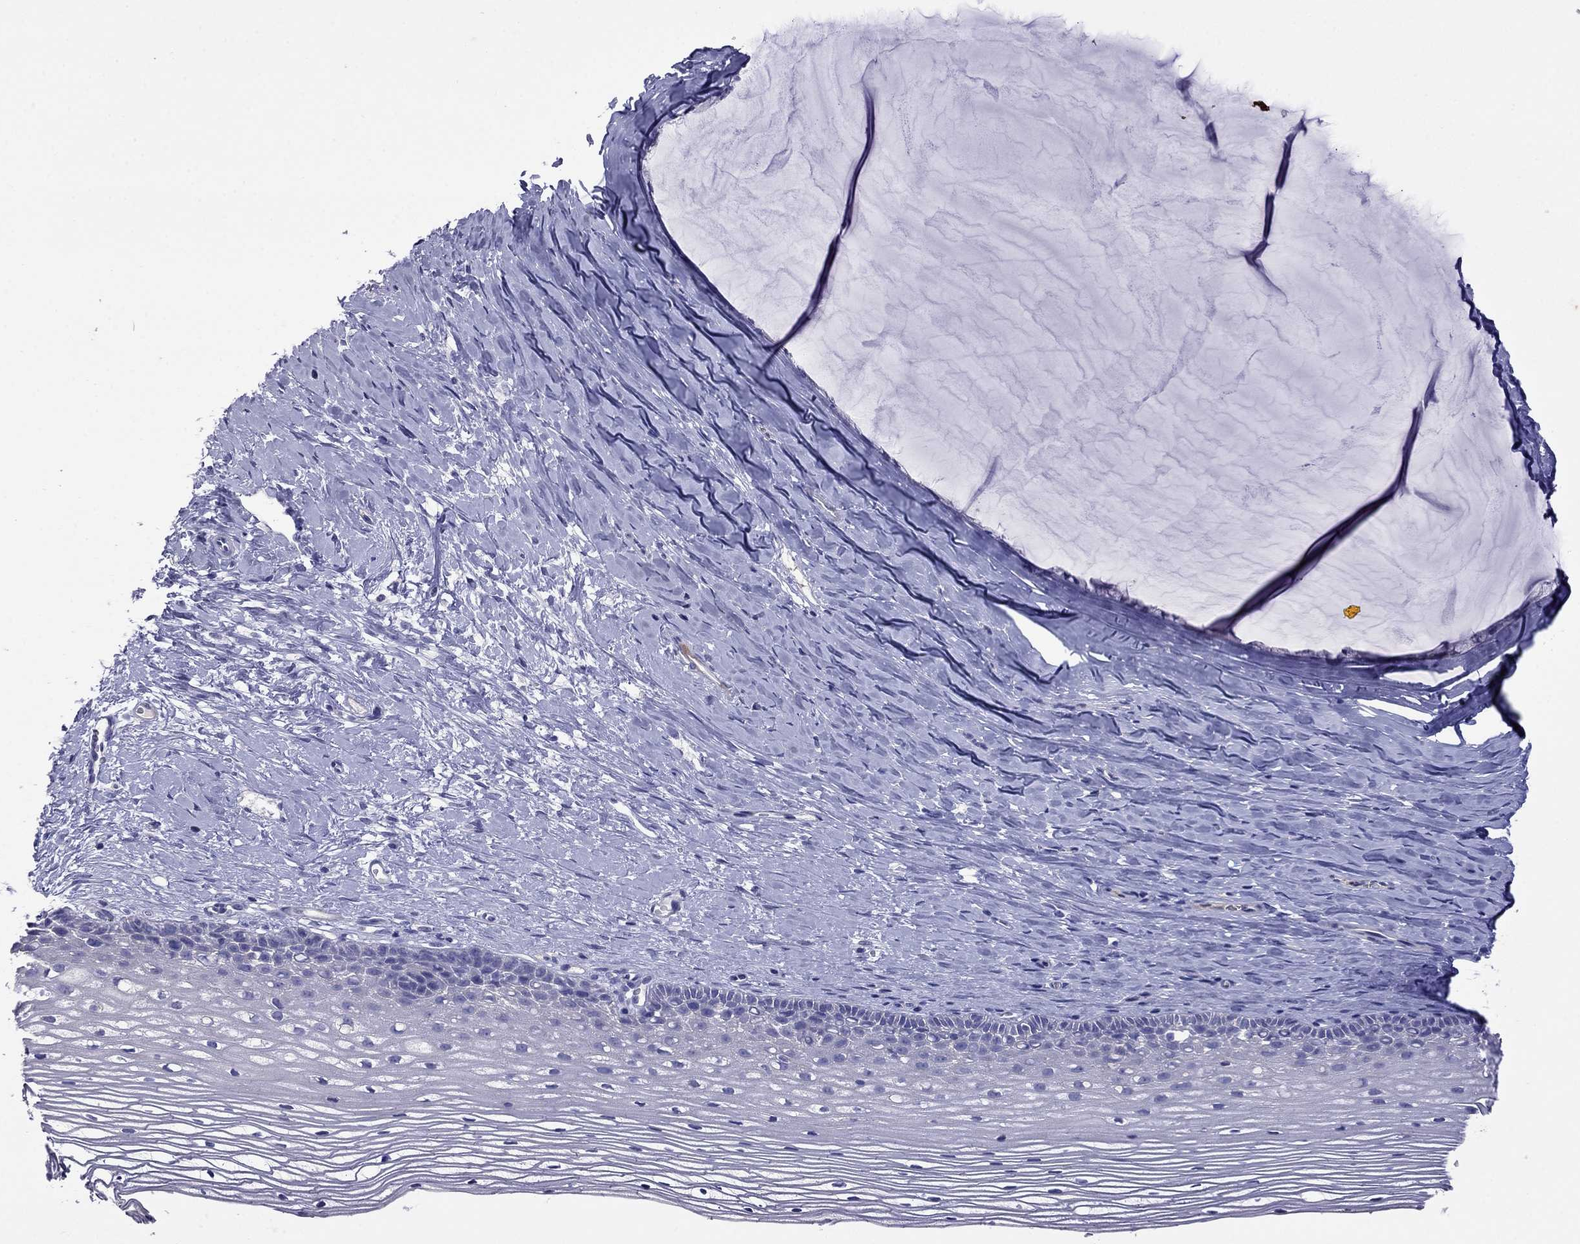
{"staining": {"intensity": "negative", "quantity": "none", "location": "none"}, "tissue": "cervix", "cell_type": "Glandular cells", "image_type": "normal", "snomed": [{"axis": "morphology", "description": "Normal tissue, NOS"}, {"axis": "topography", "description": "Cervix"}], "caption": "This is an immunohistochemistry photomicrograph of unremarkable cervix. There is no staining in glandular cells.", "gene": "STAR", "patient": {"sex": "female", "age": 40}}